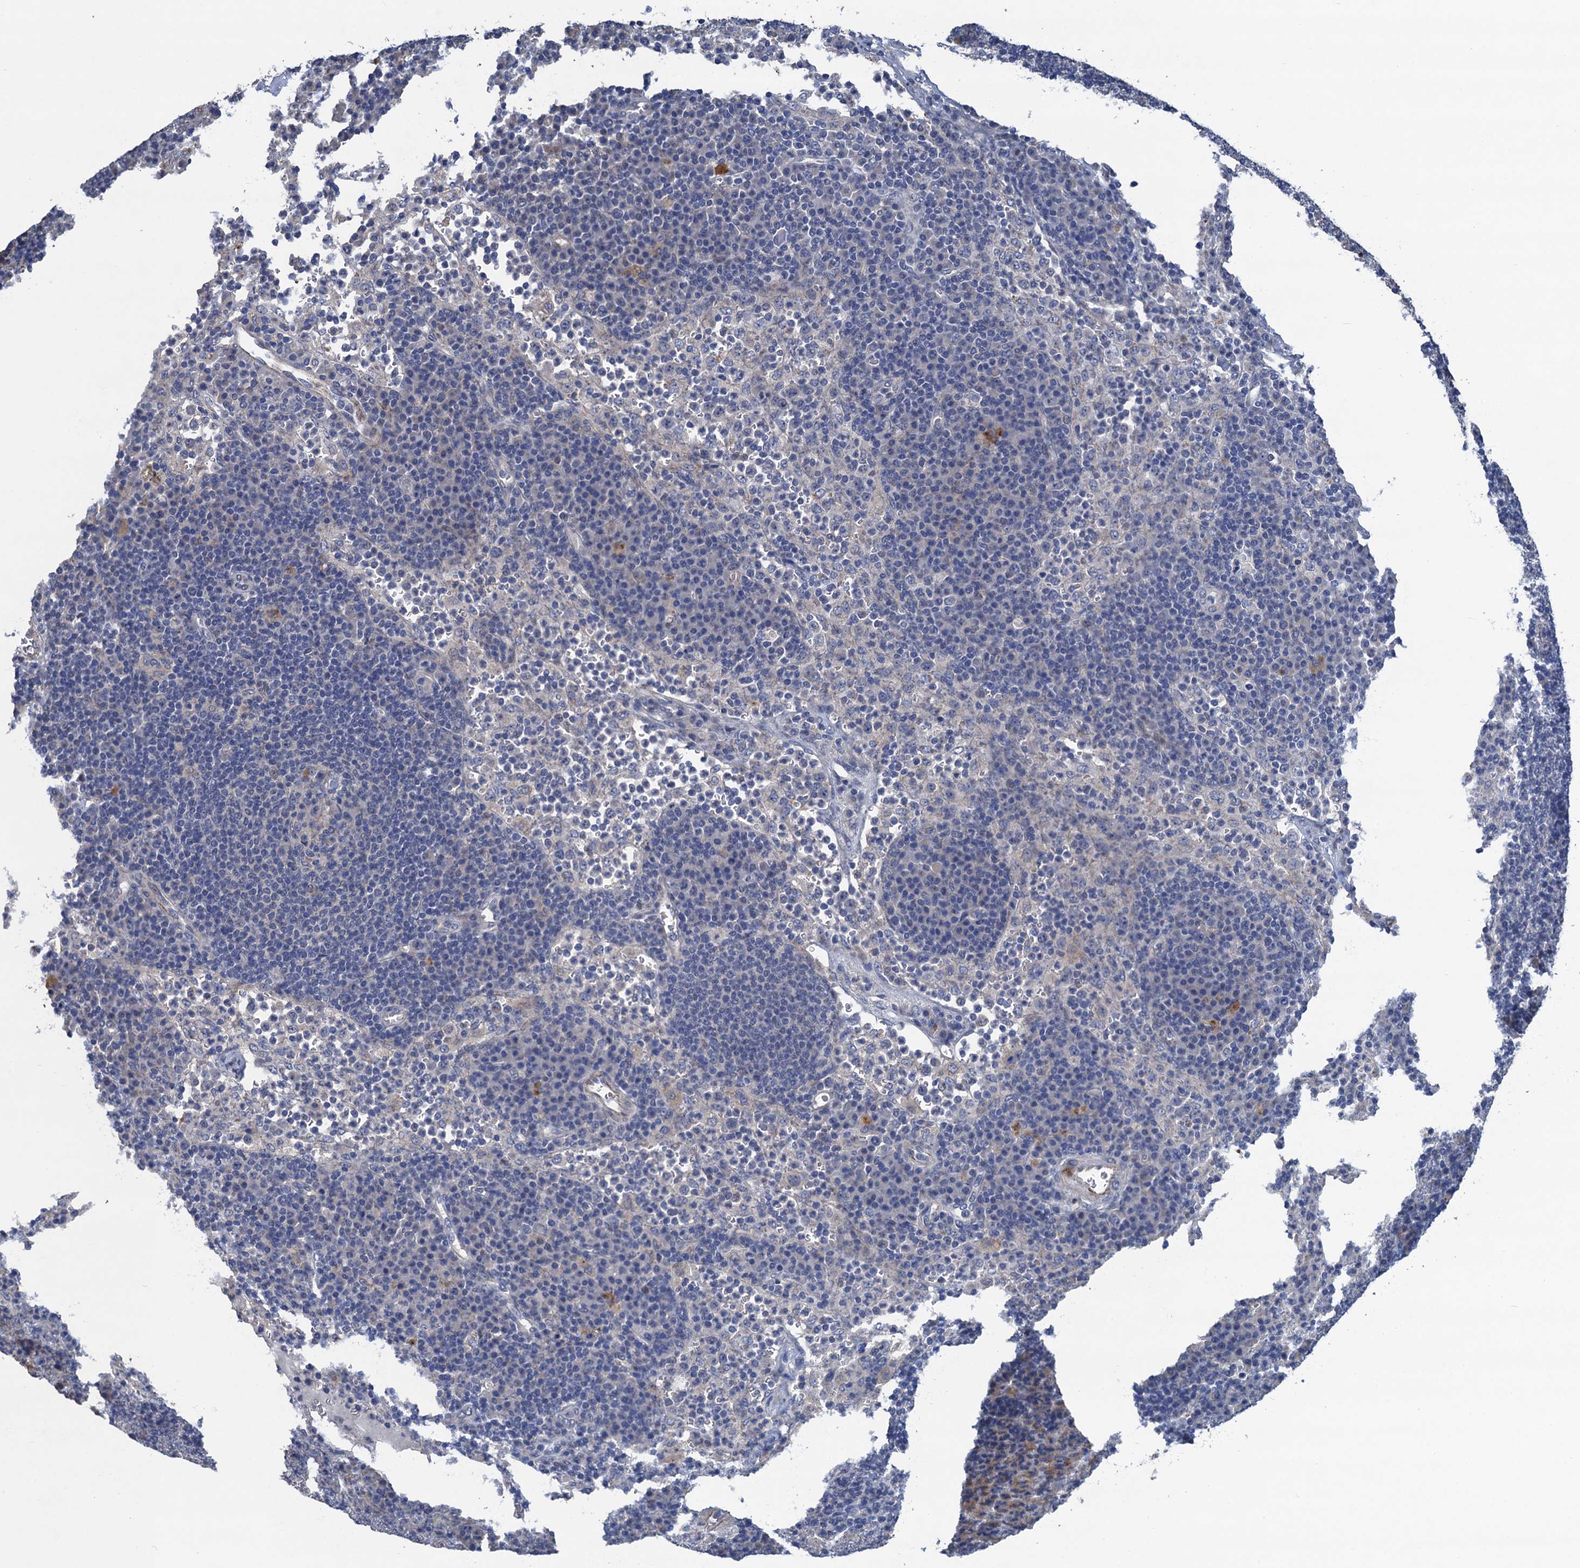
{"staining": {"intensity": "negative", "quantity": "none", "location": "none"}, "tissue": "lymph node", "cell_type": "Germinal center cells", "image_type": "normal", "snomed": [{"axis": "morphology", "description": "Normal tissue, NOS"}, {"axis": "topography", "description": "Lymph node"}], "caption": "This is an immunohistochemistry (IHC) photomicrograph of benign lymph node. There is no positivity in germinal center cells.", "gene": "TRAF7", "patient": {"sex": "female", "age": 70}}